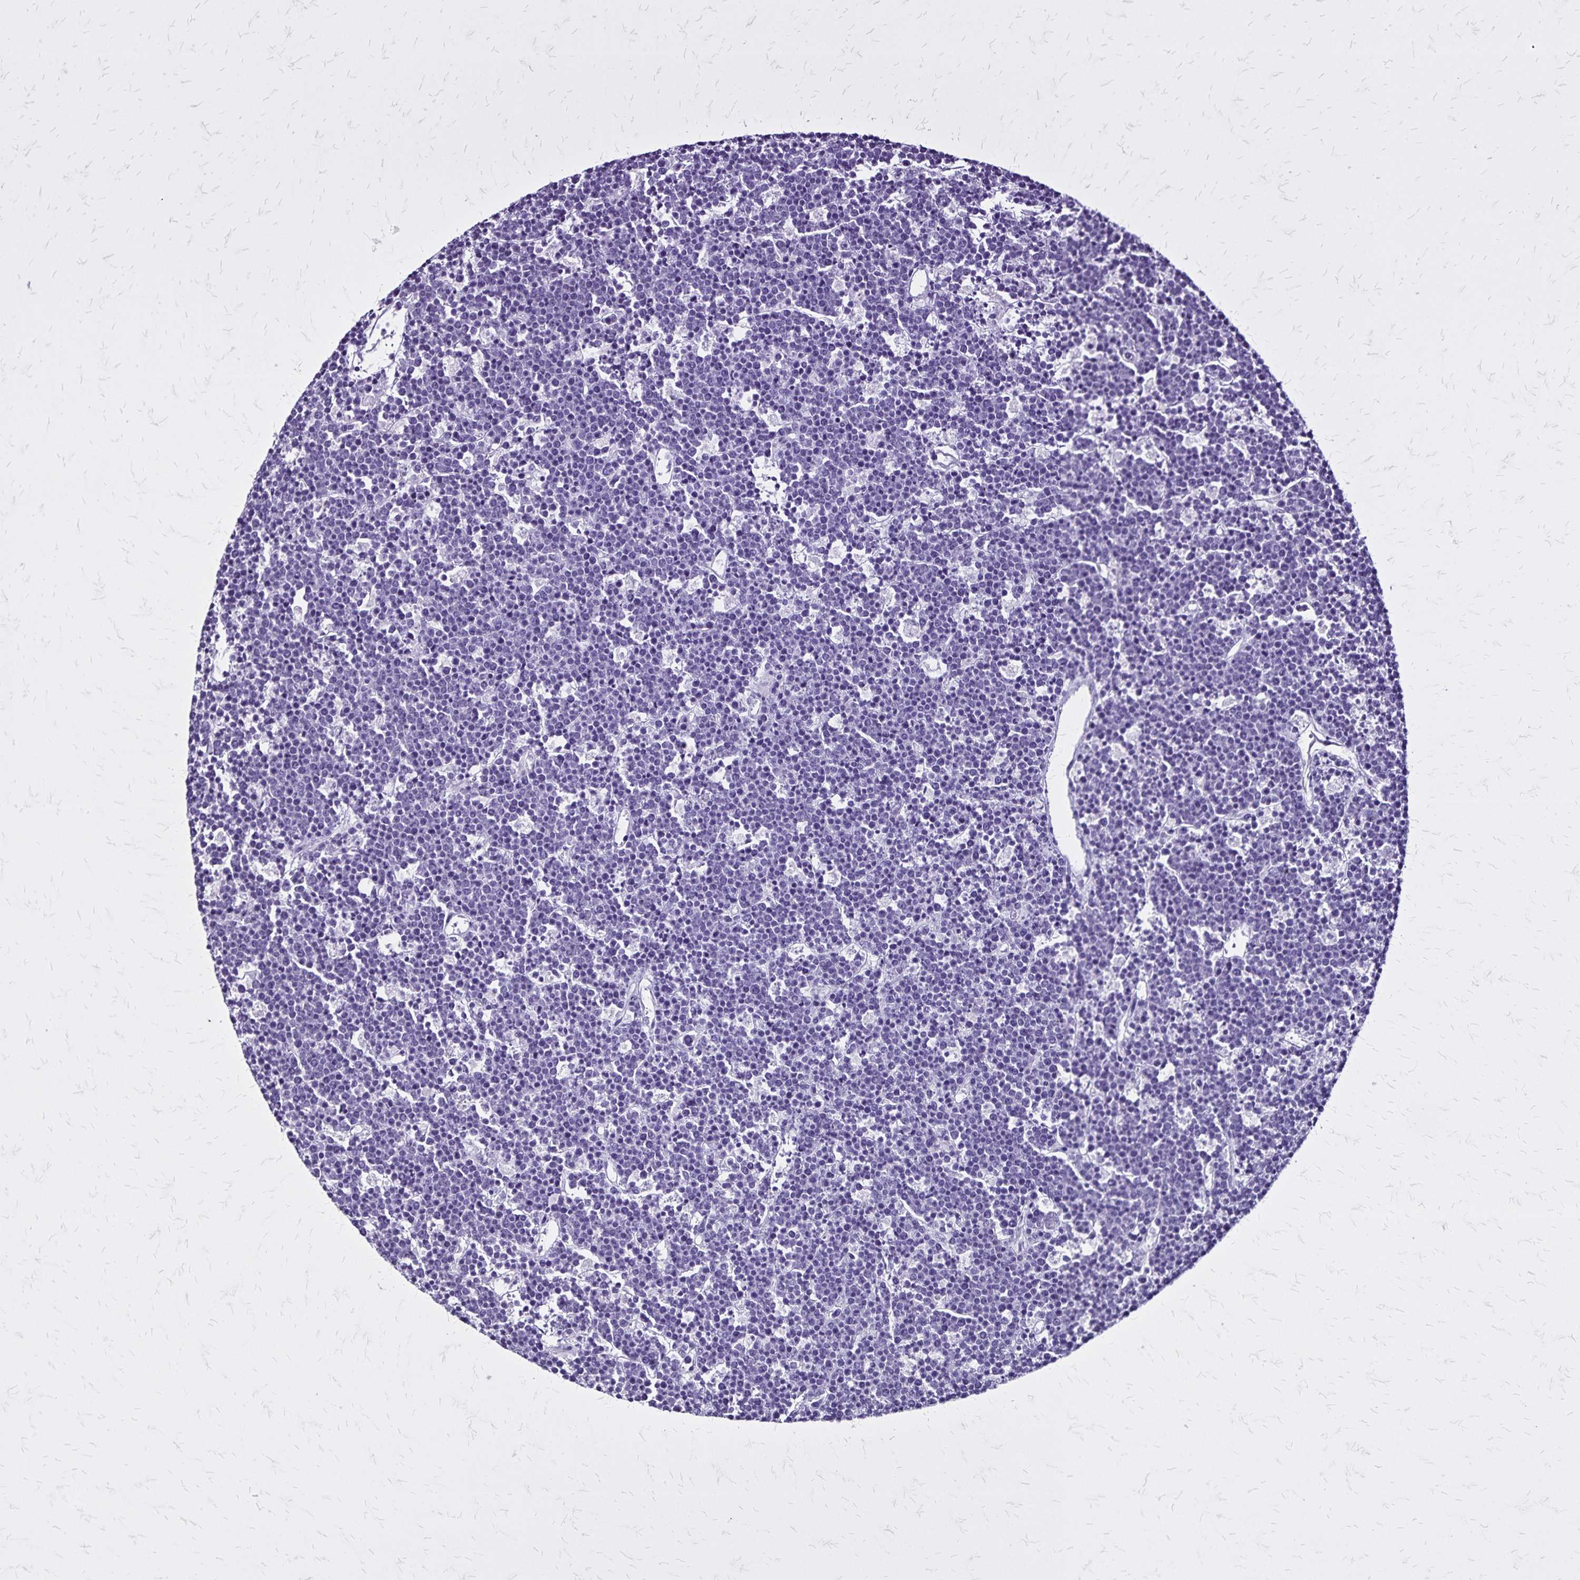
{"staining": {"intensity": "negative", "quantity": "none", "location": "none"}, "tissue": "lymphoma", "cell_type": "Tumor cells", "image_type": "cancer", "snomed": [{"axis": "morphology", "description": "Malignant lymphoma, non-Hodgkin's type, High grade"}, {"axis": "topography", "description": "Ovary"}], "caption": "Tumor cells are negative for protein expression in human high-grade malignant lymphoma, non-Hodgkin's type. (Brightfield microscopy of DAB IHC at high magnification).", "gene": "KRT2", "patient": {"sex": "female", "age": 56}}